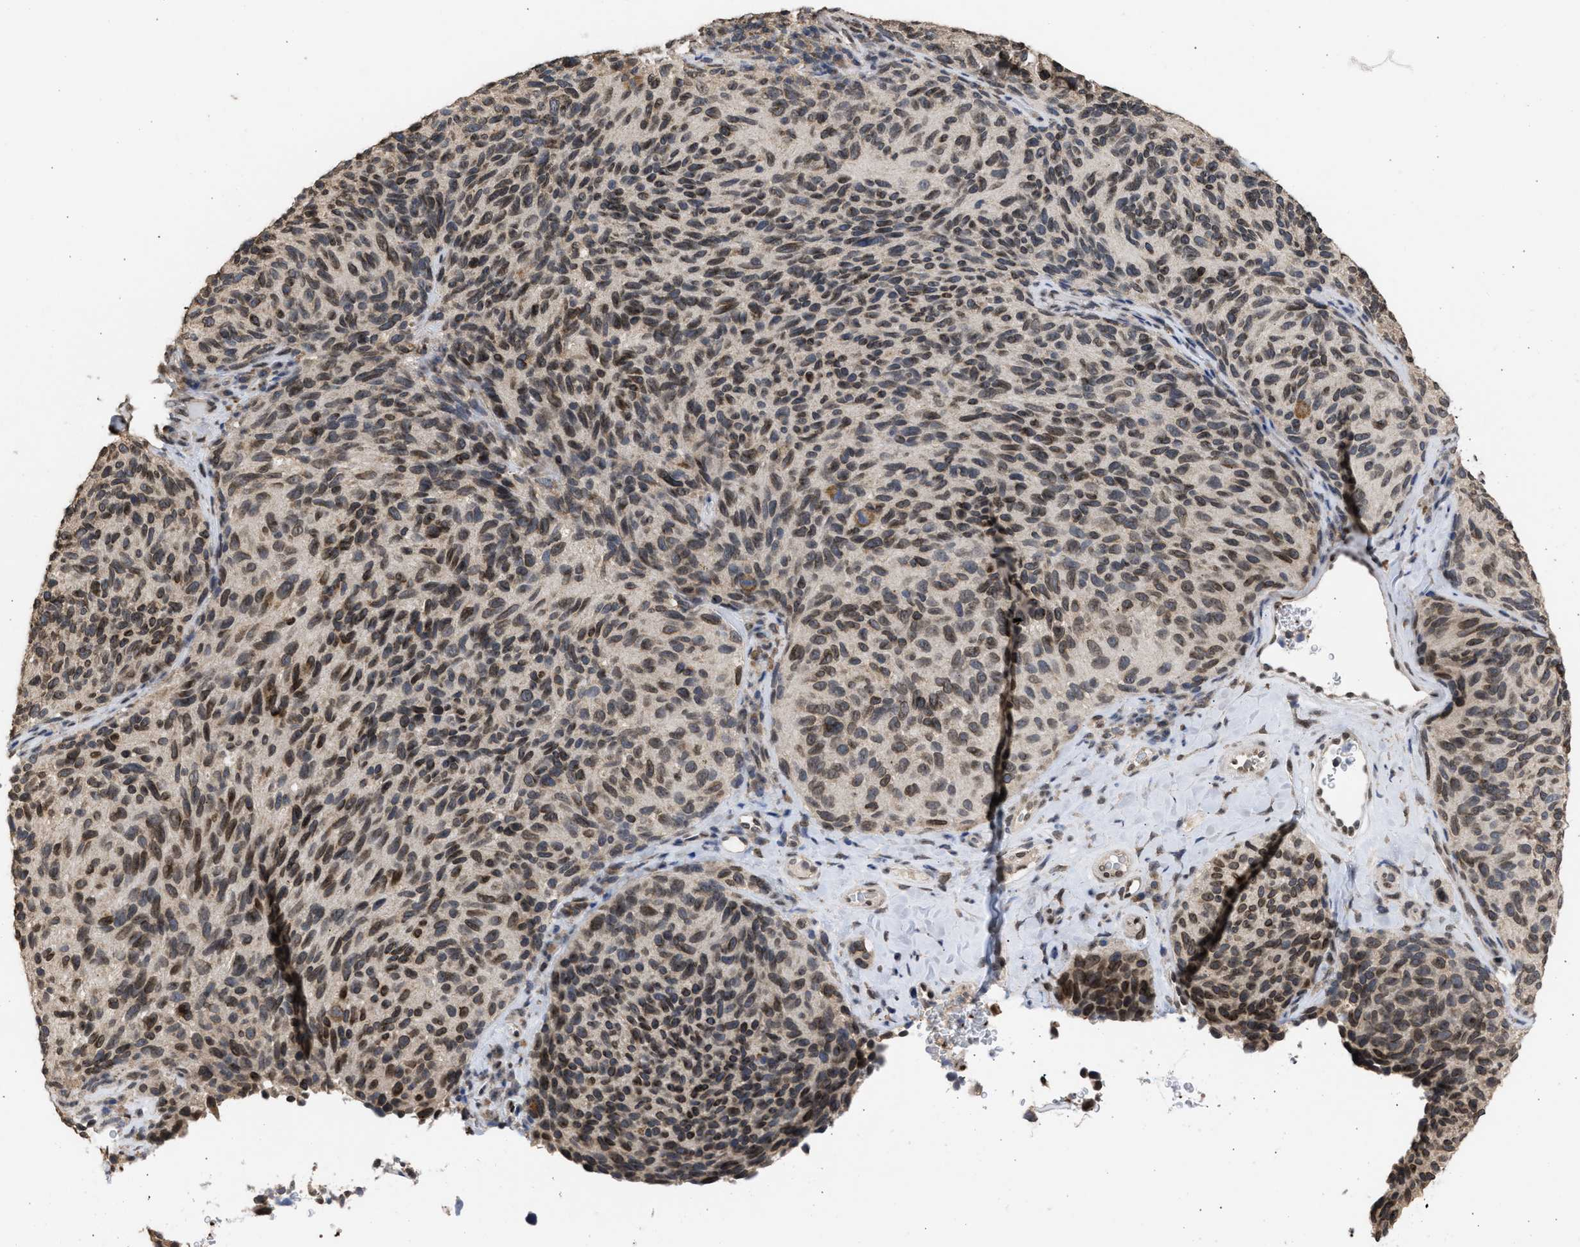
{"staining": {"intensity": "moderate", "quantity": "<25%", "location": "nuclear"}, "tissue": "melanoma", "cell_type": "Tumor cells", "image_type": "cancer", "snomed": [{"axis": "morphology", "description": "Malignant melanoma, NOS"}, {"axis": "topography", "description": "Skin"}], "caption": "Immunohistochemical staining of human malignant melanoma displays low levels of moderate nuclear staining in about <25% of tumor cells. (brown staining indicates protein expression, while blue staining denotes nuclei).", "gene": "NUP35", "patient": {"sex": "female", "age": 73}}